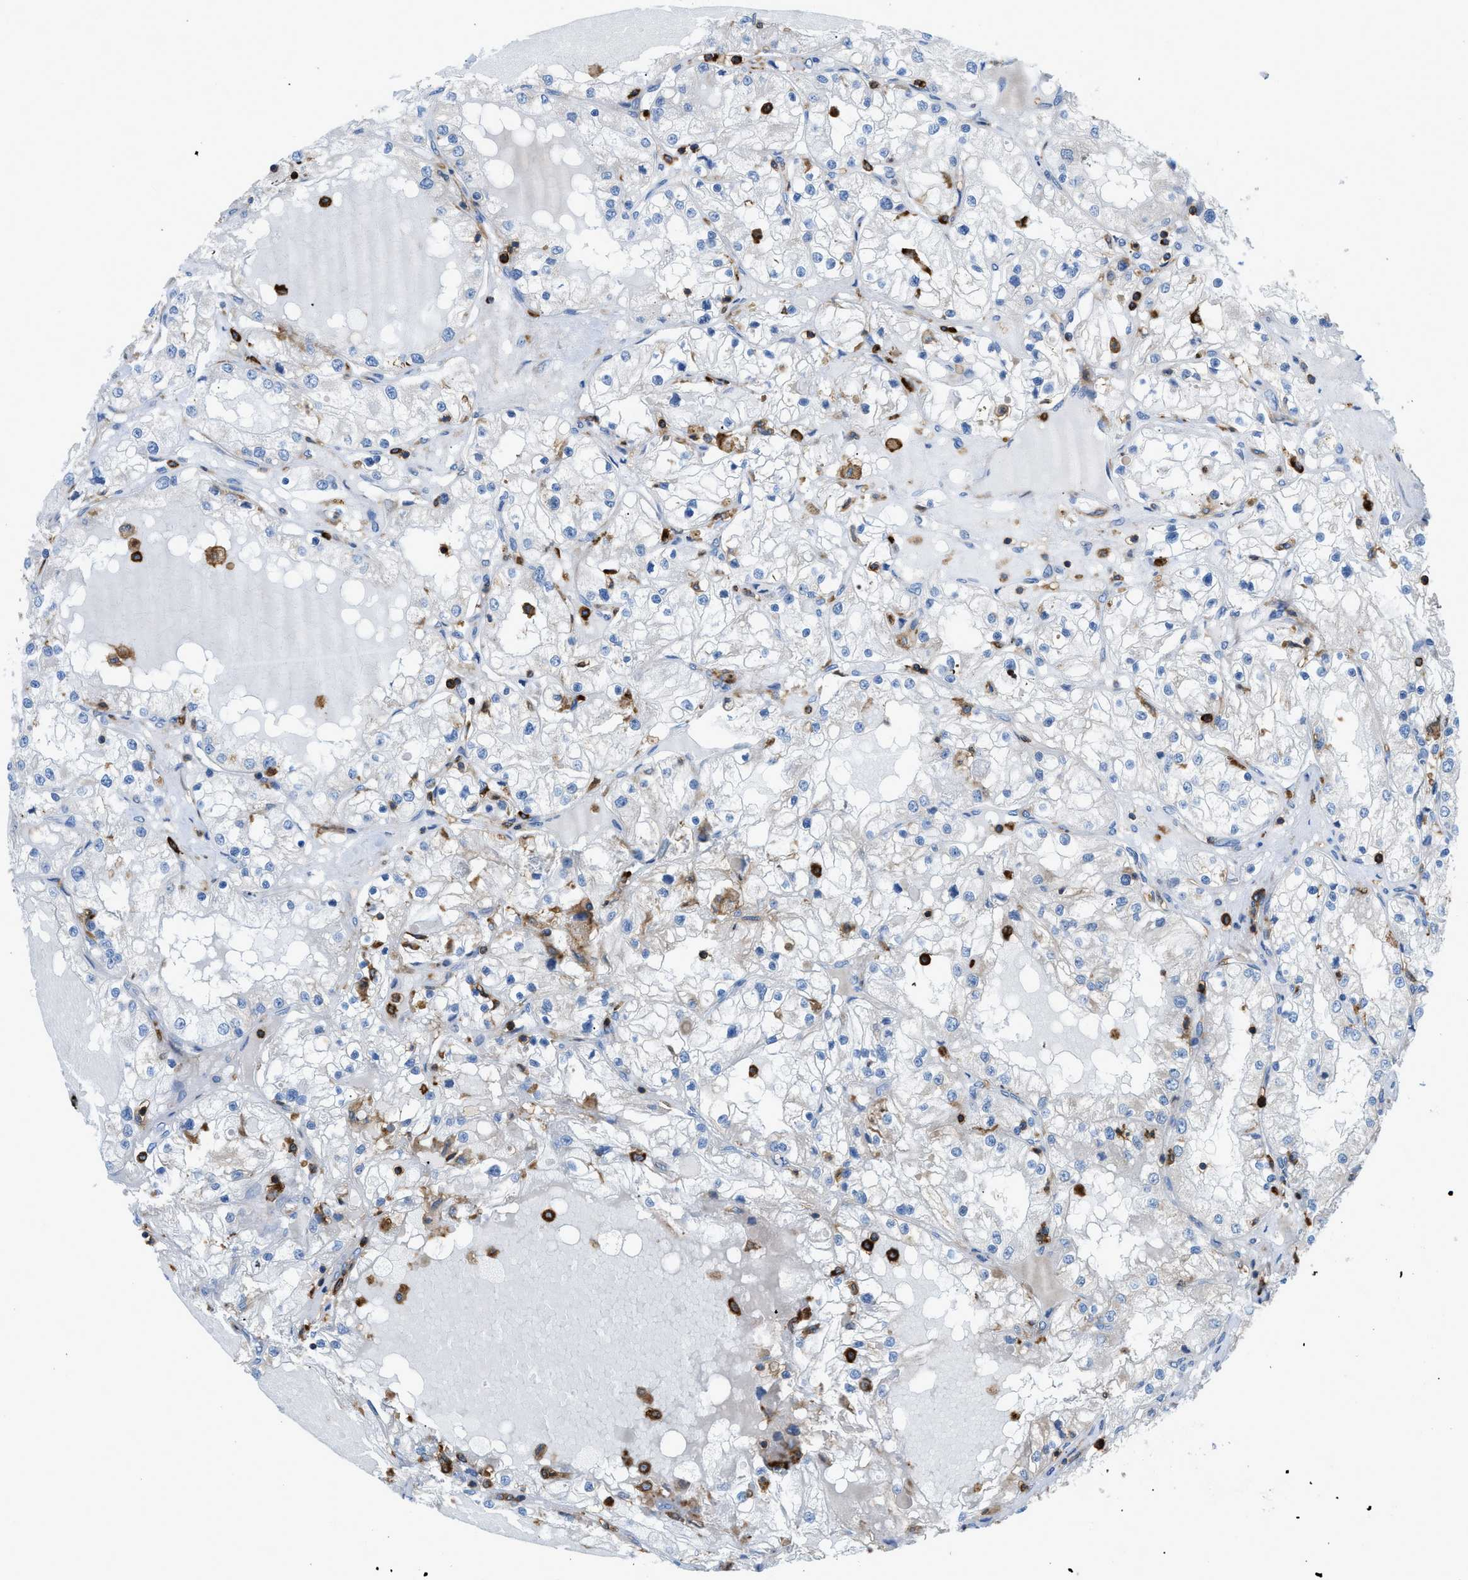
{"staining": {"intensity": "weak", "quantity": "<25%", "location": "cytoplasmic/membranous"}, "tissue": "renal cancer", "cell_type": "Tumor cells", "image_type": "cancer", "snomed": [{"axis": "morphology", "description": "Adenocarcinoma, NOS"}, {"axis": "topography", "description": "Kidney"}], "caption": "The photomicrograph exhibits no significant positivity in tumor cells of adenocarcinoma (renal).", "gene": "GPAT4", "patient": {"sex": "male", "age": 68}}